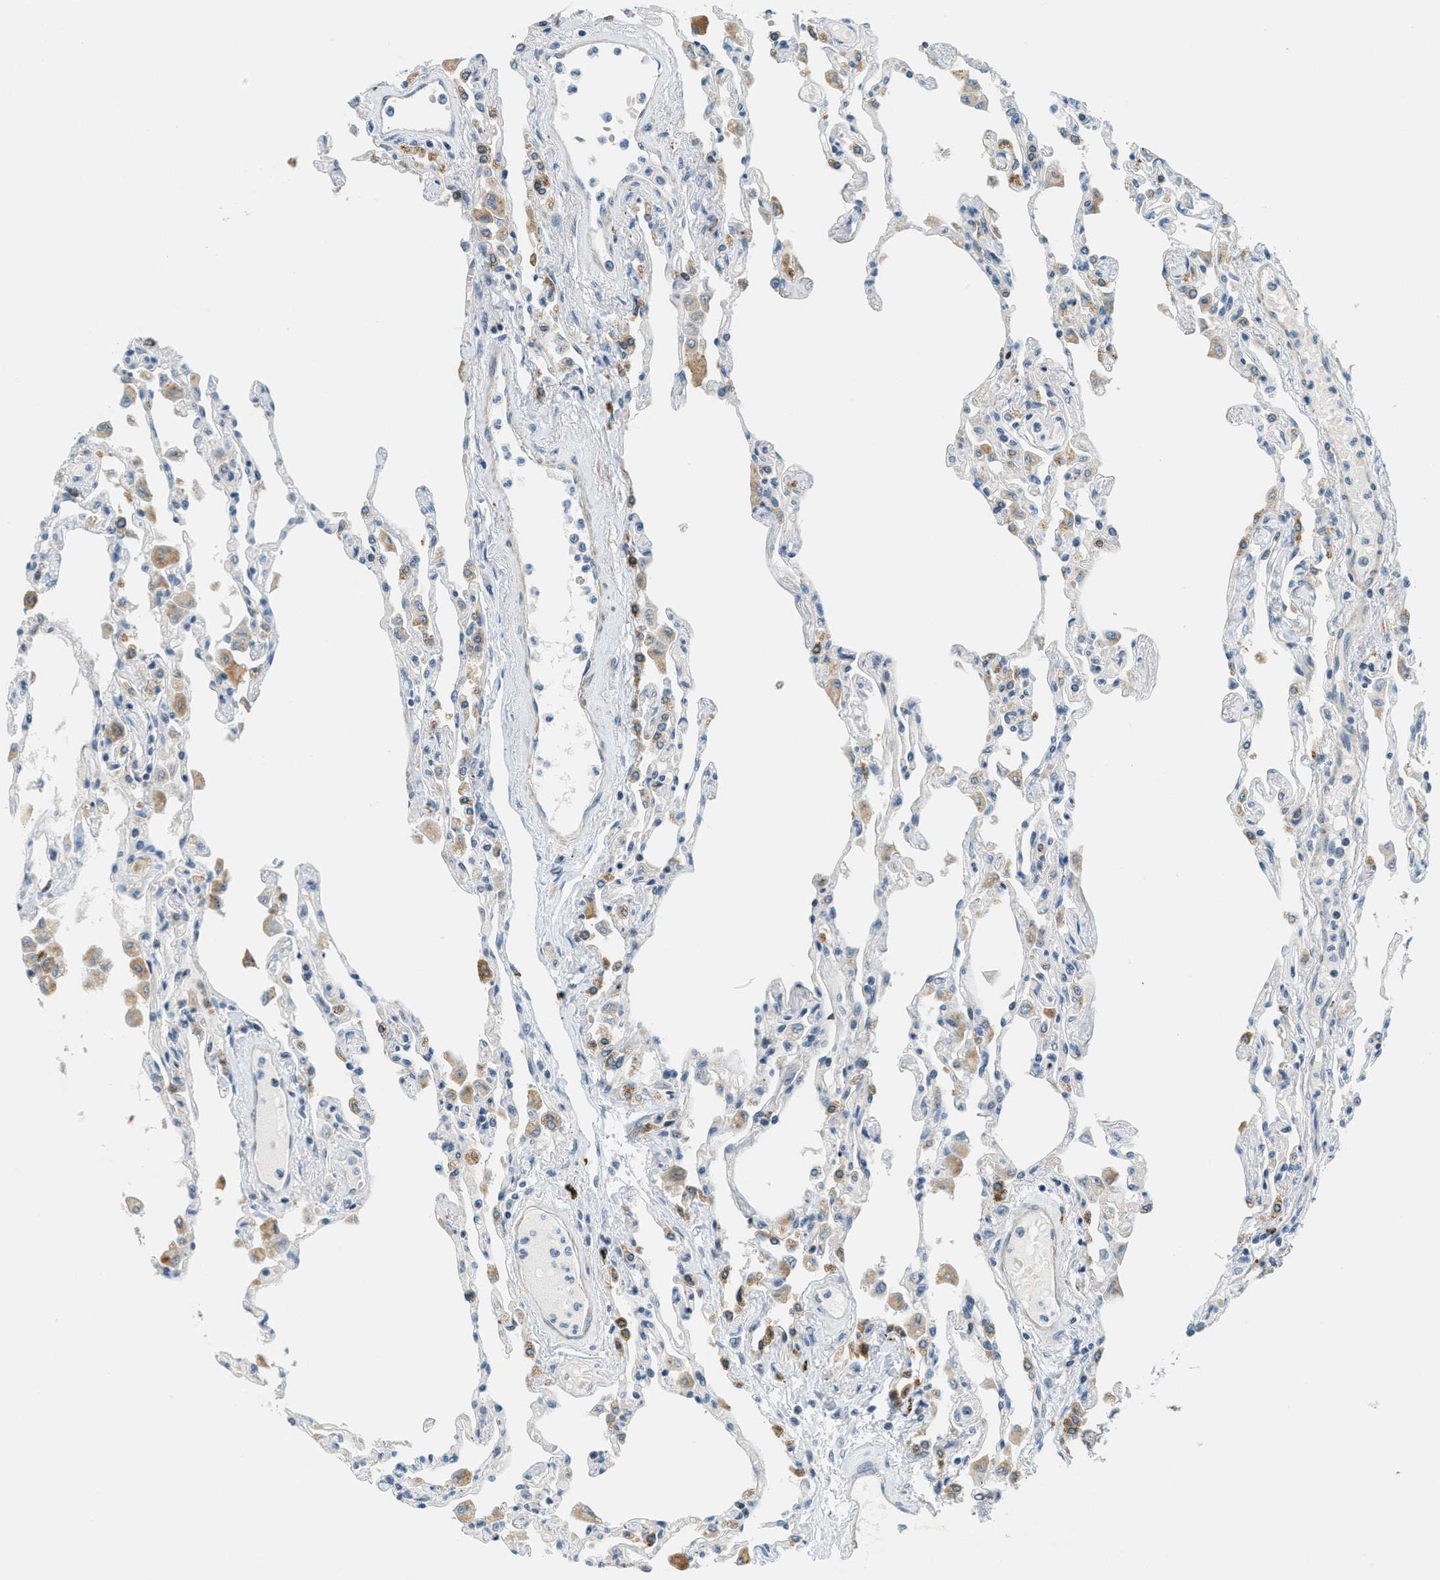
{"staining": {"intensity": "moderate", "quantity": "<25%", "location": "cytoplasmic/membranous"}, "tissue": "lung", "cell_type": "Alveolar cells", "image_type": "normal", "snomed": [{"axis": "morphology", "description": "Normal tissue, NOS"}, {"axis": "topography", "description": "Bronchus"}, {"axis": "topography", "description": "Lung"}], "caption": "Unremarkable lung was stained to show a protein in brown. There is low levels of moderate cytoplasmic/membranous positivity in about <25% of alveolar cells. (Brightfield microscopy of DAB IHC at high magnification).", "gene": "DDX47", "patient": {"sex": "female", "age": 49}}